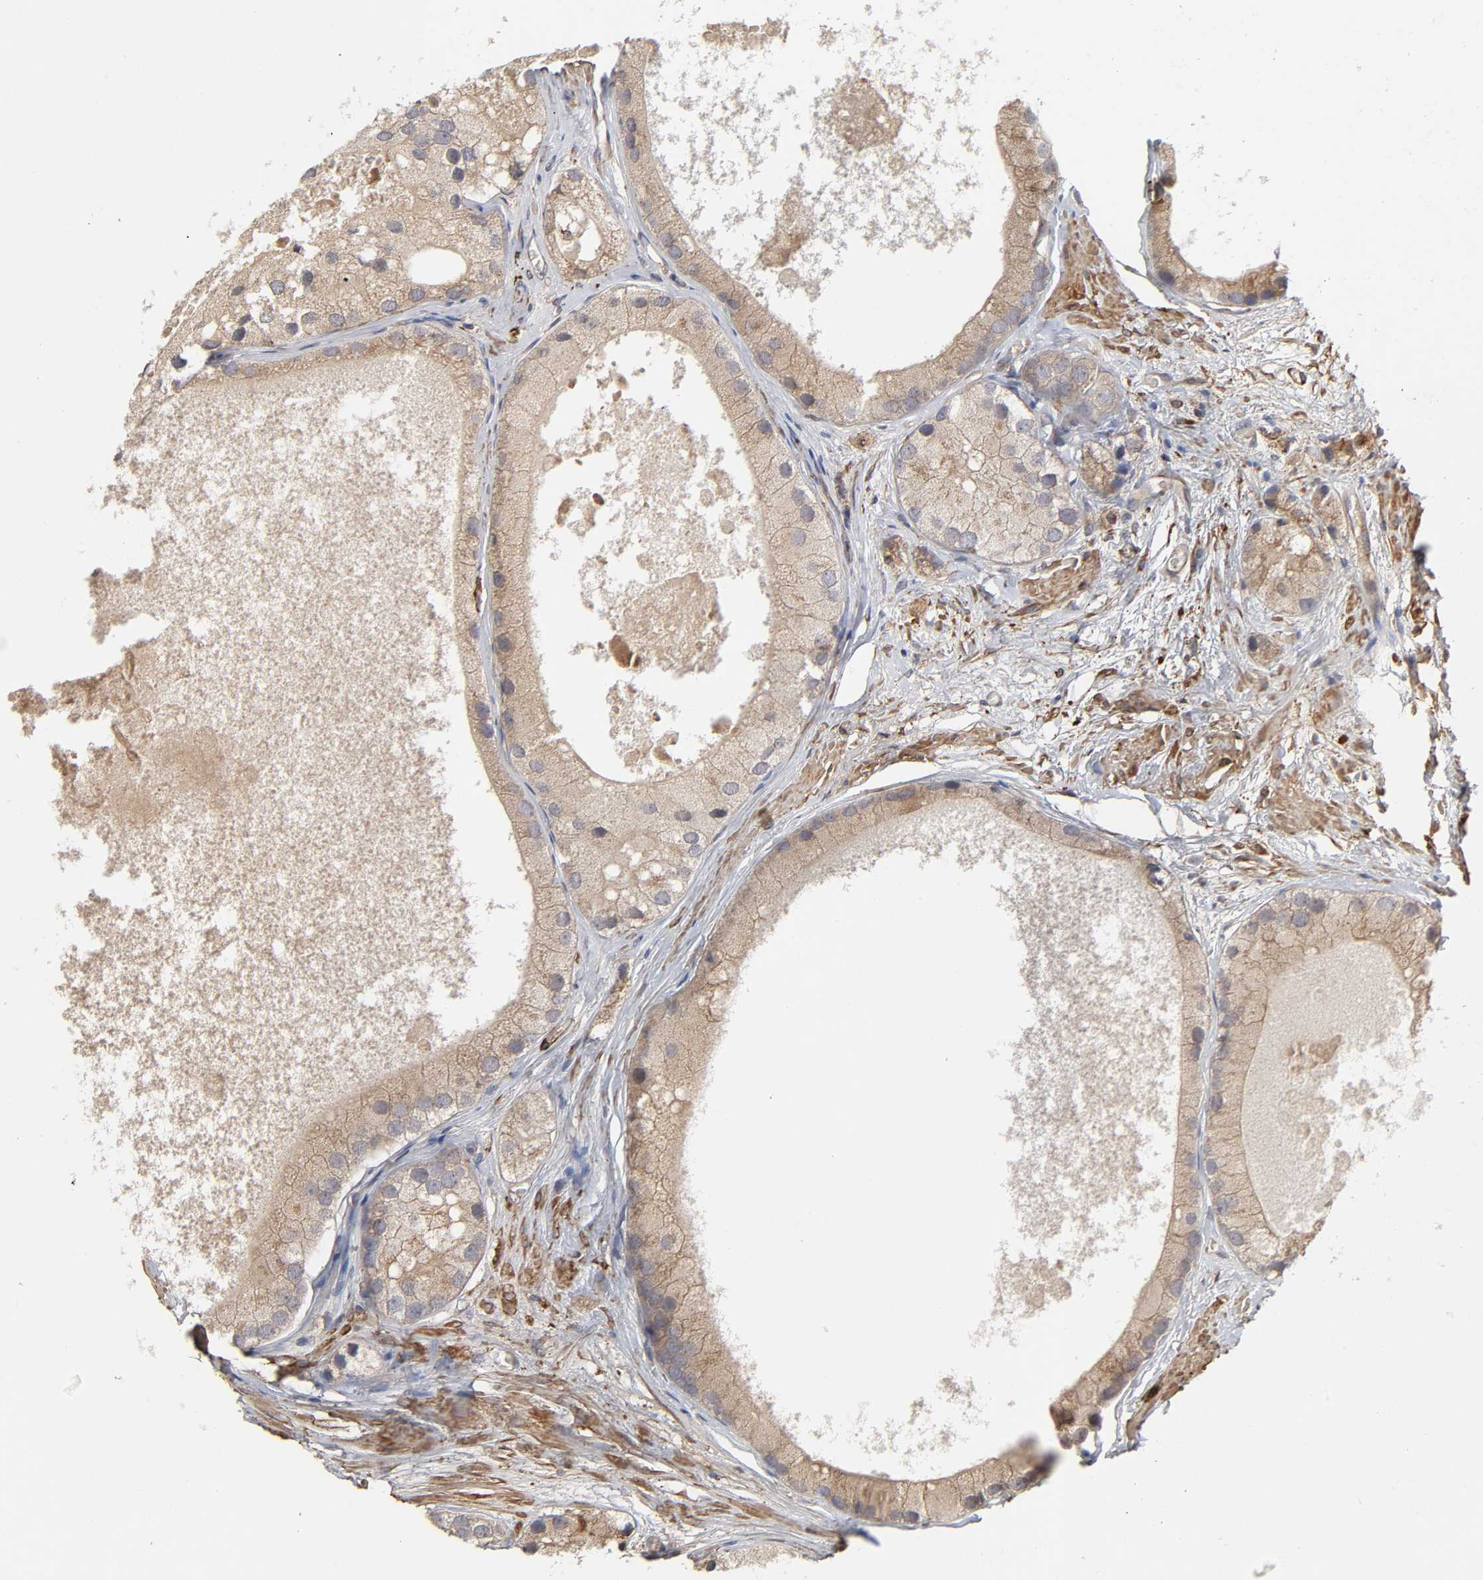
{"staining": {"intensity": "moderate", "quantity": ">75%", "location": "cytoplasmic/membranous"}, "tissue": "prostate cancer", "cell_type": "Tumor cells", "image_type": "cancer", "snomed": [{"axis": "morphology", "description": "Adenocarcinoma, Low grade"}, {"axis": "topography", "description": "Prostate"}], "caption": "Immunohistochemistry (IHC) micrograph of human prostate cancer (low-grade adenocarcinoma) stained for a protein (brown), which displays medium levels of moderate cytoplasmic/membranous positivity in approximately >75% of tumor cells.", "gene": "GNPTG", "patient": {"sex": "male", "age": 69}}